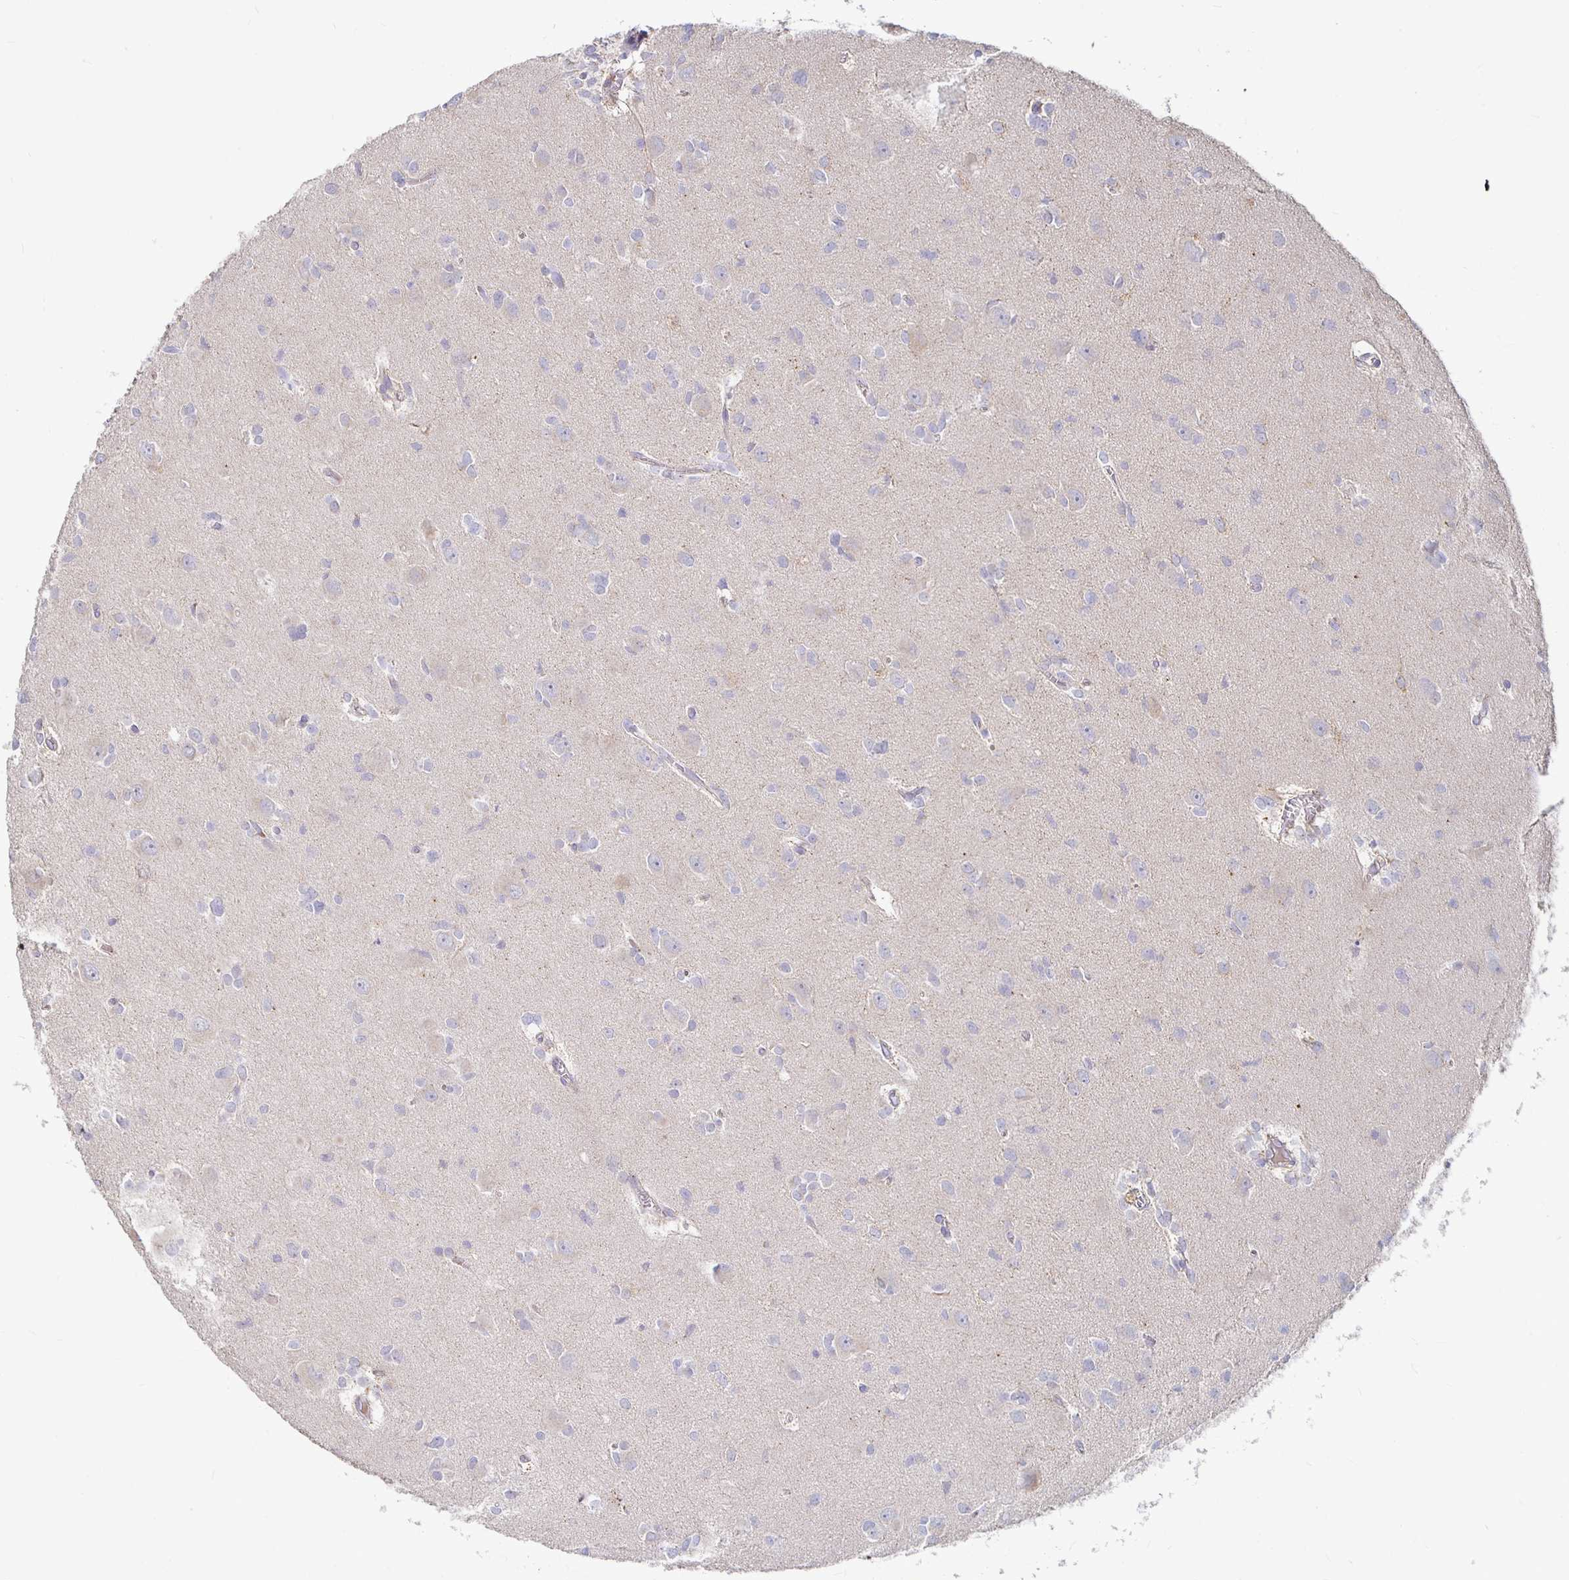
{"staining": {"intensity": "negative", "quantity": "none", "location": "none"}, "tissue": "glioma", "cell_type": "Tumor cells", "image_type": "cancer", "snomed": [{"axis": "morphology", "description": "Glioma, malignant, High grade"}, {"axis": "topography", "description": "Brain"}], "caption": "Immunohistochemical staining of glioma shows no significant expression in tumor cells.", "gene": "RNF144B", "patient": {"sex": "male", "age": 23}}